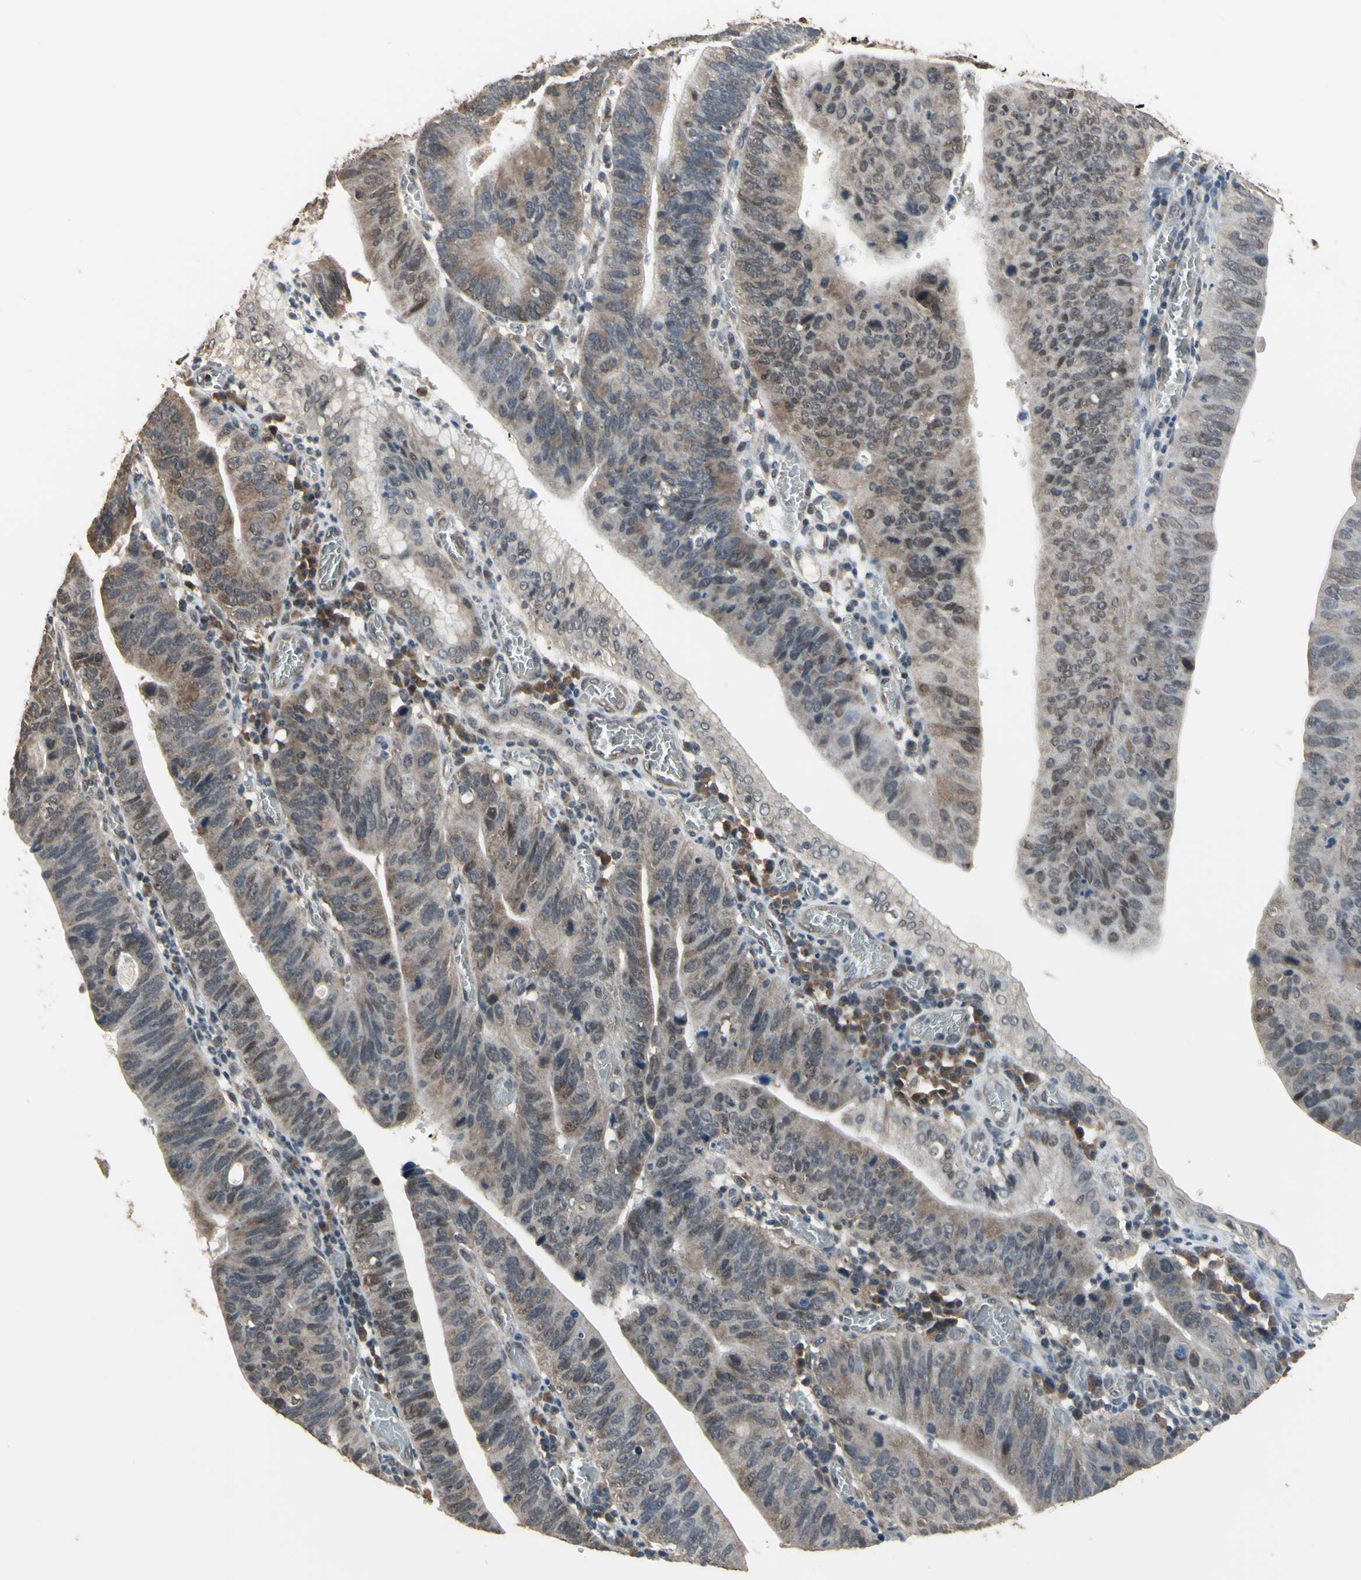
{"staining": {"intensity": "weak", "quantity": "25%-75%", "location": "cytoplasmic/membranous,nuclear"}, "tissue": "stomach cancer", "cell_type": "Tumor cells", "image_type": "cancer", "snomed": [{"axis": "morphology", "description": "Adenocarcinoma, NOS"}, {"axis": "topography", "description": "Stomach"}], "caption": "The histopathology image displays a brown stain indicating the presence of a protein in the cytoplasmic/membranous and nuclear of tumor cells in stomach cancer.", "gene": "ZNF174", "patient": {"sex": "male", "age": 59}}